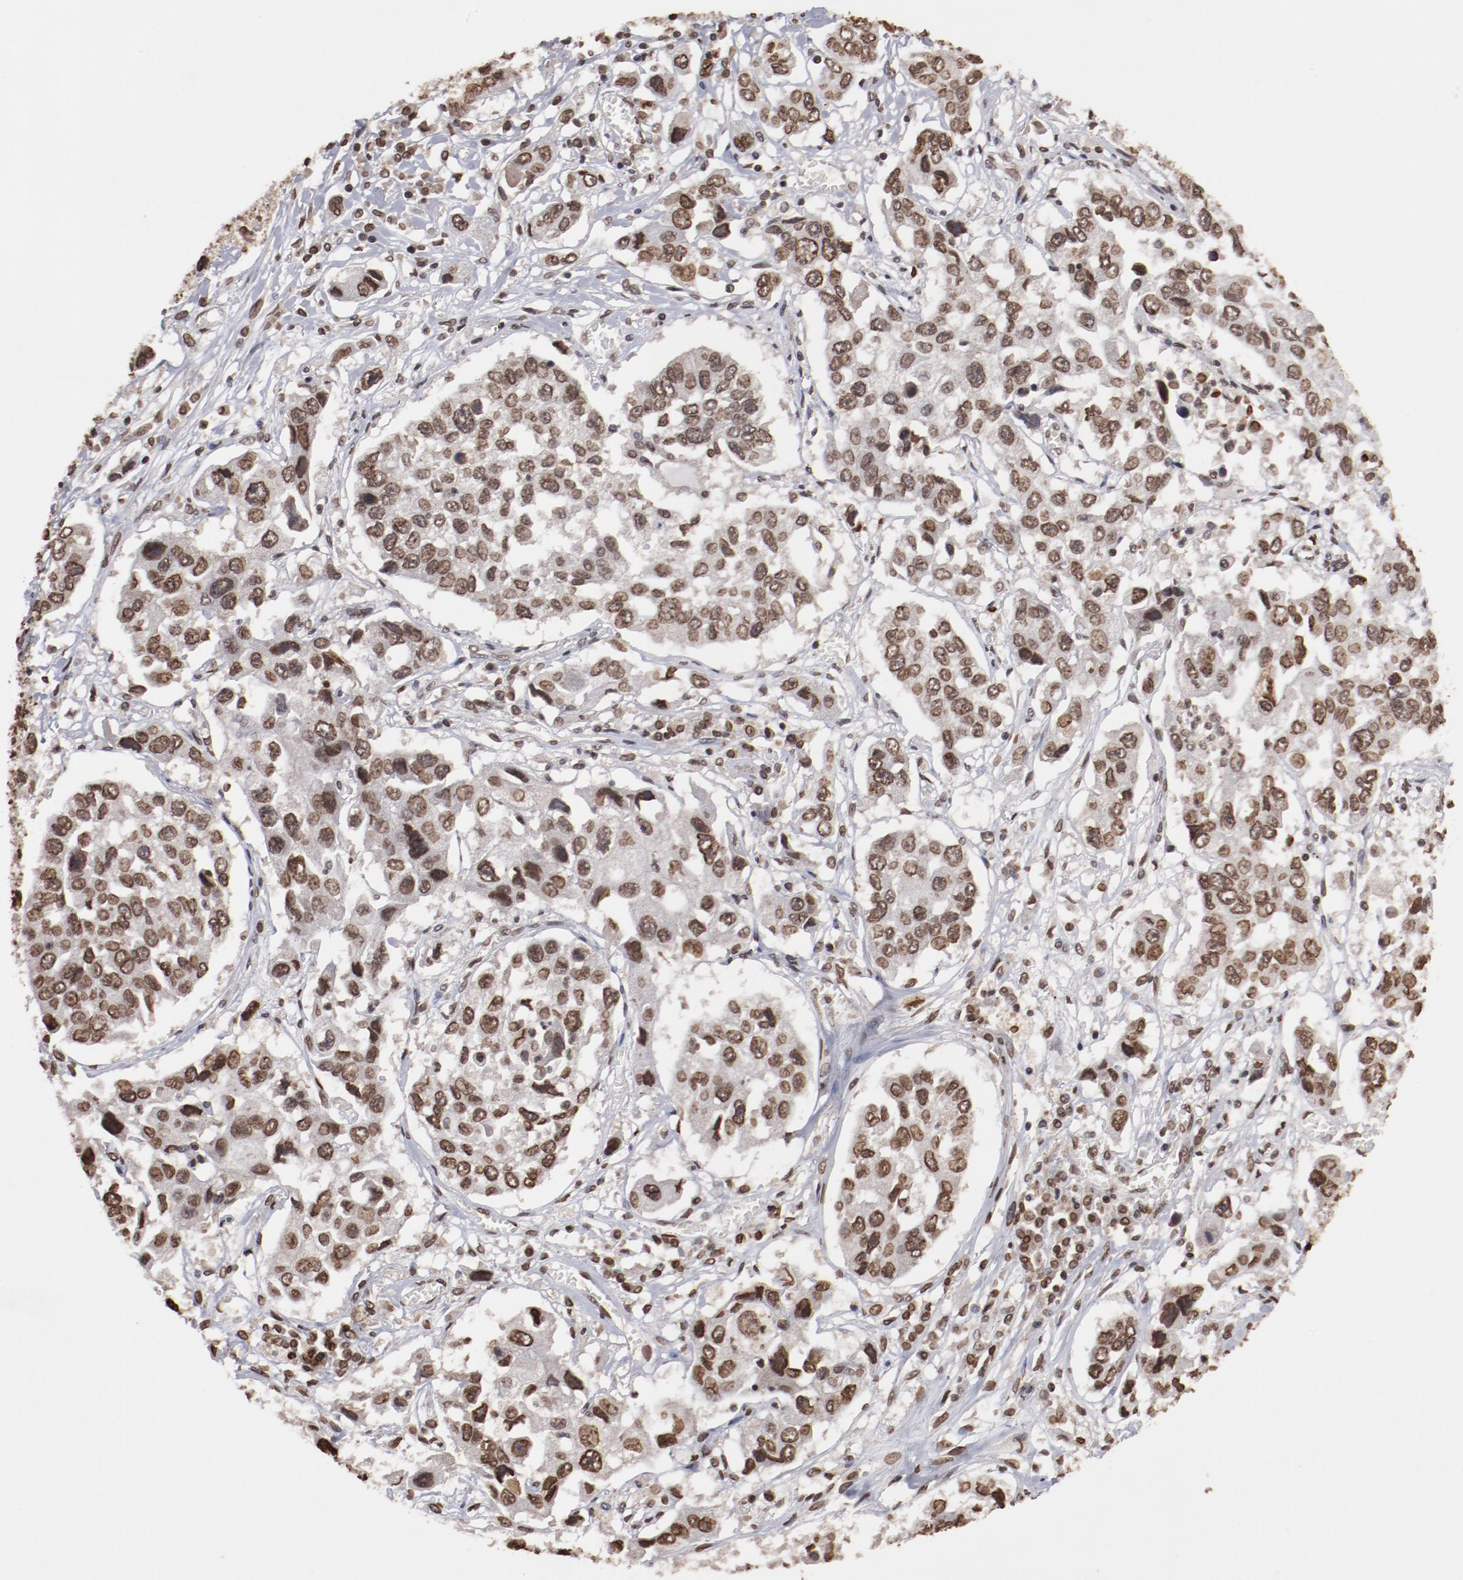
{"staining": {"intensity": "moderate", "quantity": ">75%", "location": "nuclear"}, "tissue": "lung cancer", "cell_type": "Tumor cells", "image_type": "cancer", "snomed": [{"axis": "morphology", "description": "Squamous cell carcinoma, NOS"}, {"axis": "topography", "description": "Lung"}], "caption": "A medium amount of moderate nuclear positivity is seen in approximately >75% of tumor cells in lung cancer (squamous cell carcinoma) tissue.", "gene": "AKT1", "patient": {"sex": "male", "age": 71}}